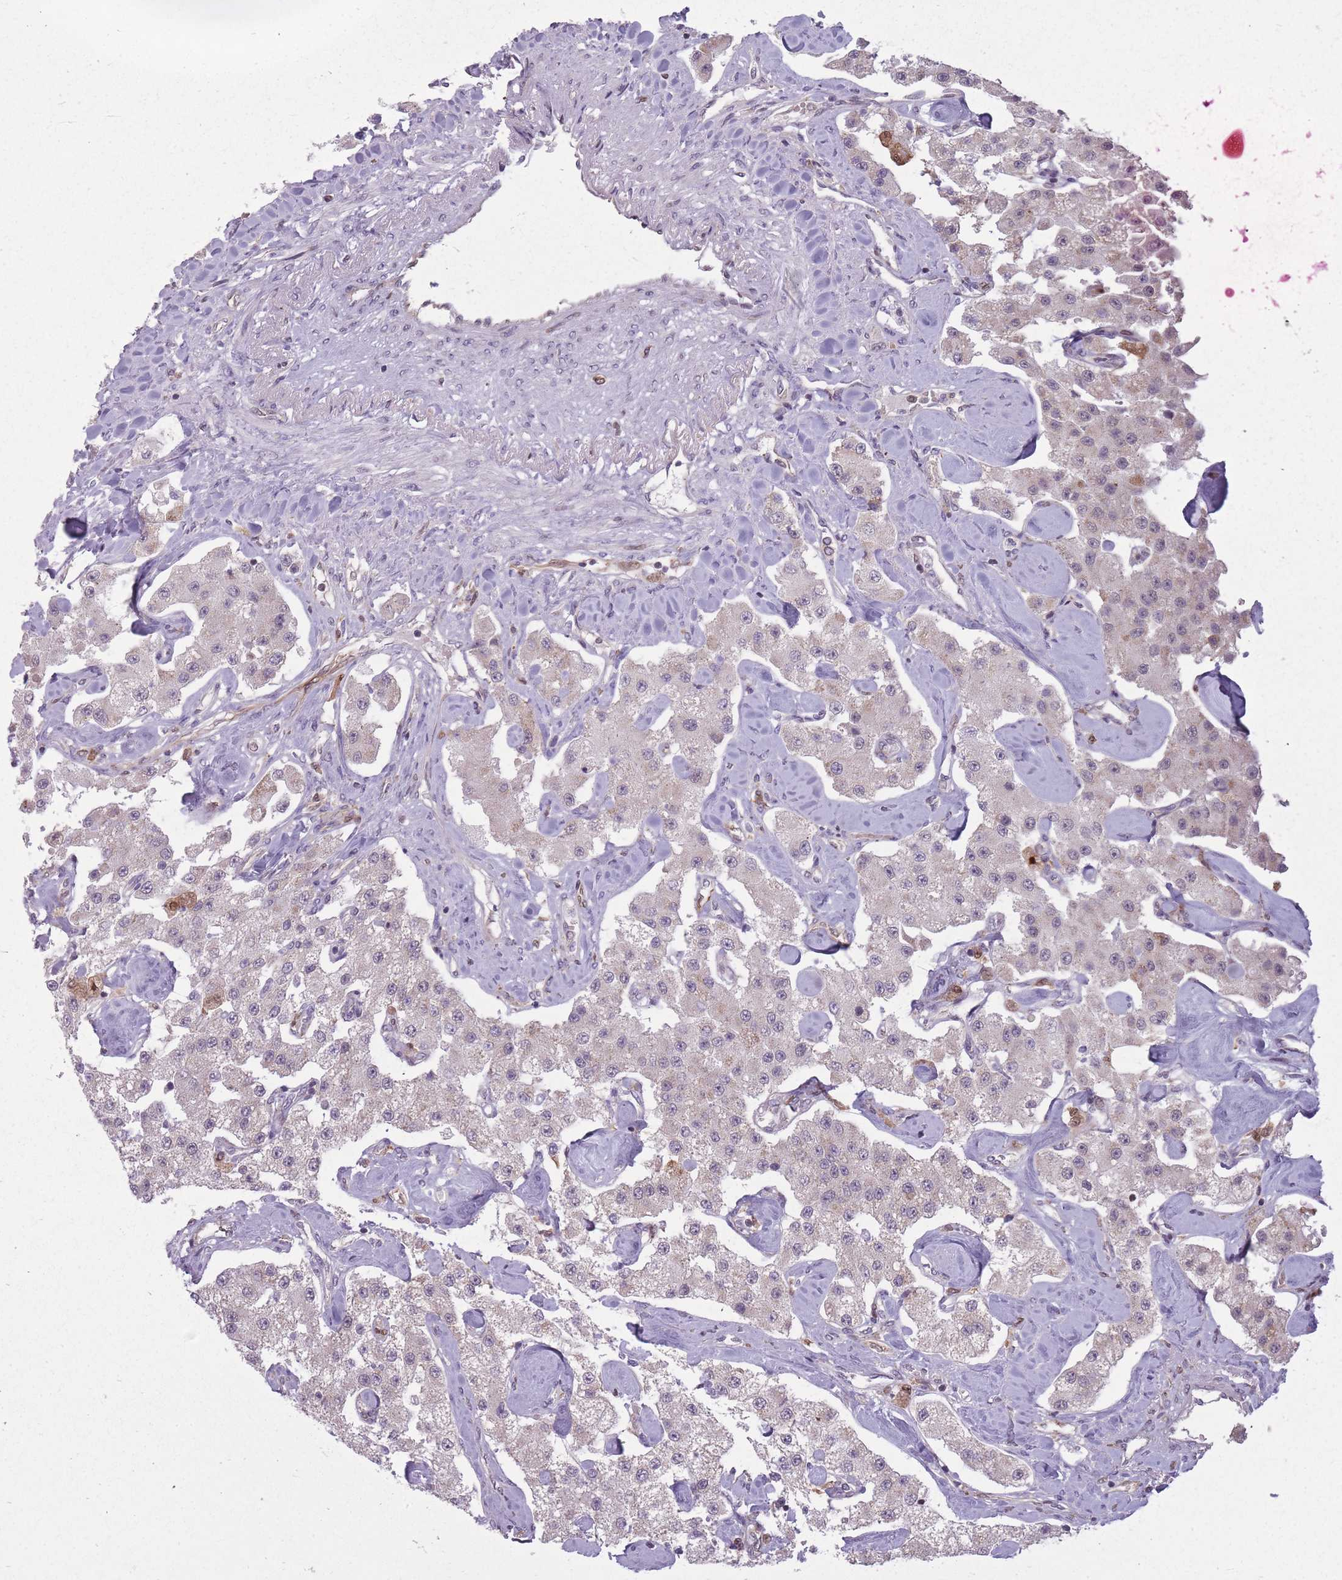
{"staining": {"intensity": "negative", "quantity": "none", "location": "none"}, "tissue": "carcinoid", "cell_type": "Tumor cells", "image_type": "cancer", "snomed": [{"axis": "morphology", "description": "Carcinoid, malignant, NOS"}, {"axis": "topography", "description": "Pancreas"}], "caption": "This is a histopathology image of immunohistochemistry (IHC) staining of carcinoid, which shows no positivity in tumor cells. (Brightfield microscopy of DAB immunohistochemistry at high magnification).", "gene": "LGALS9", "patient": {"sex": "male", "age": 41}}